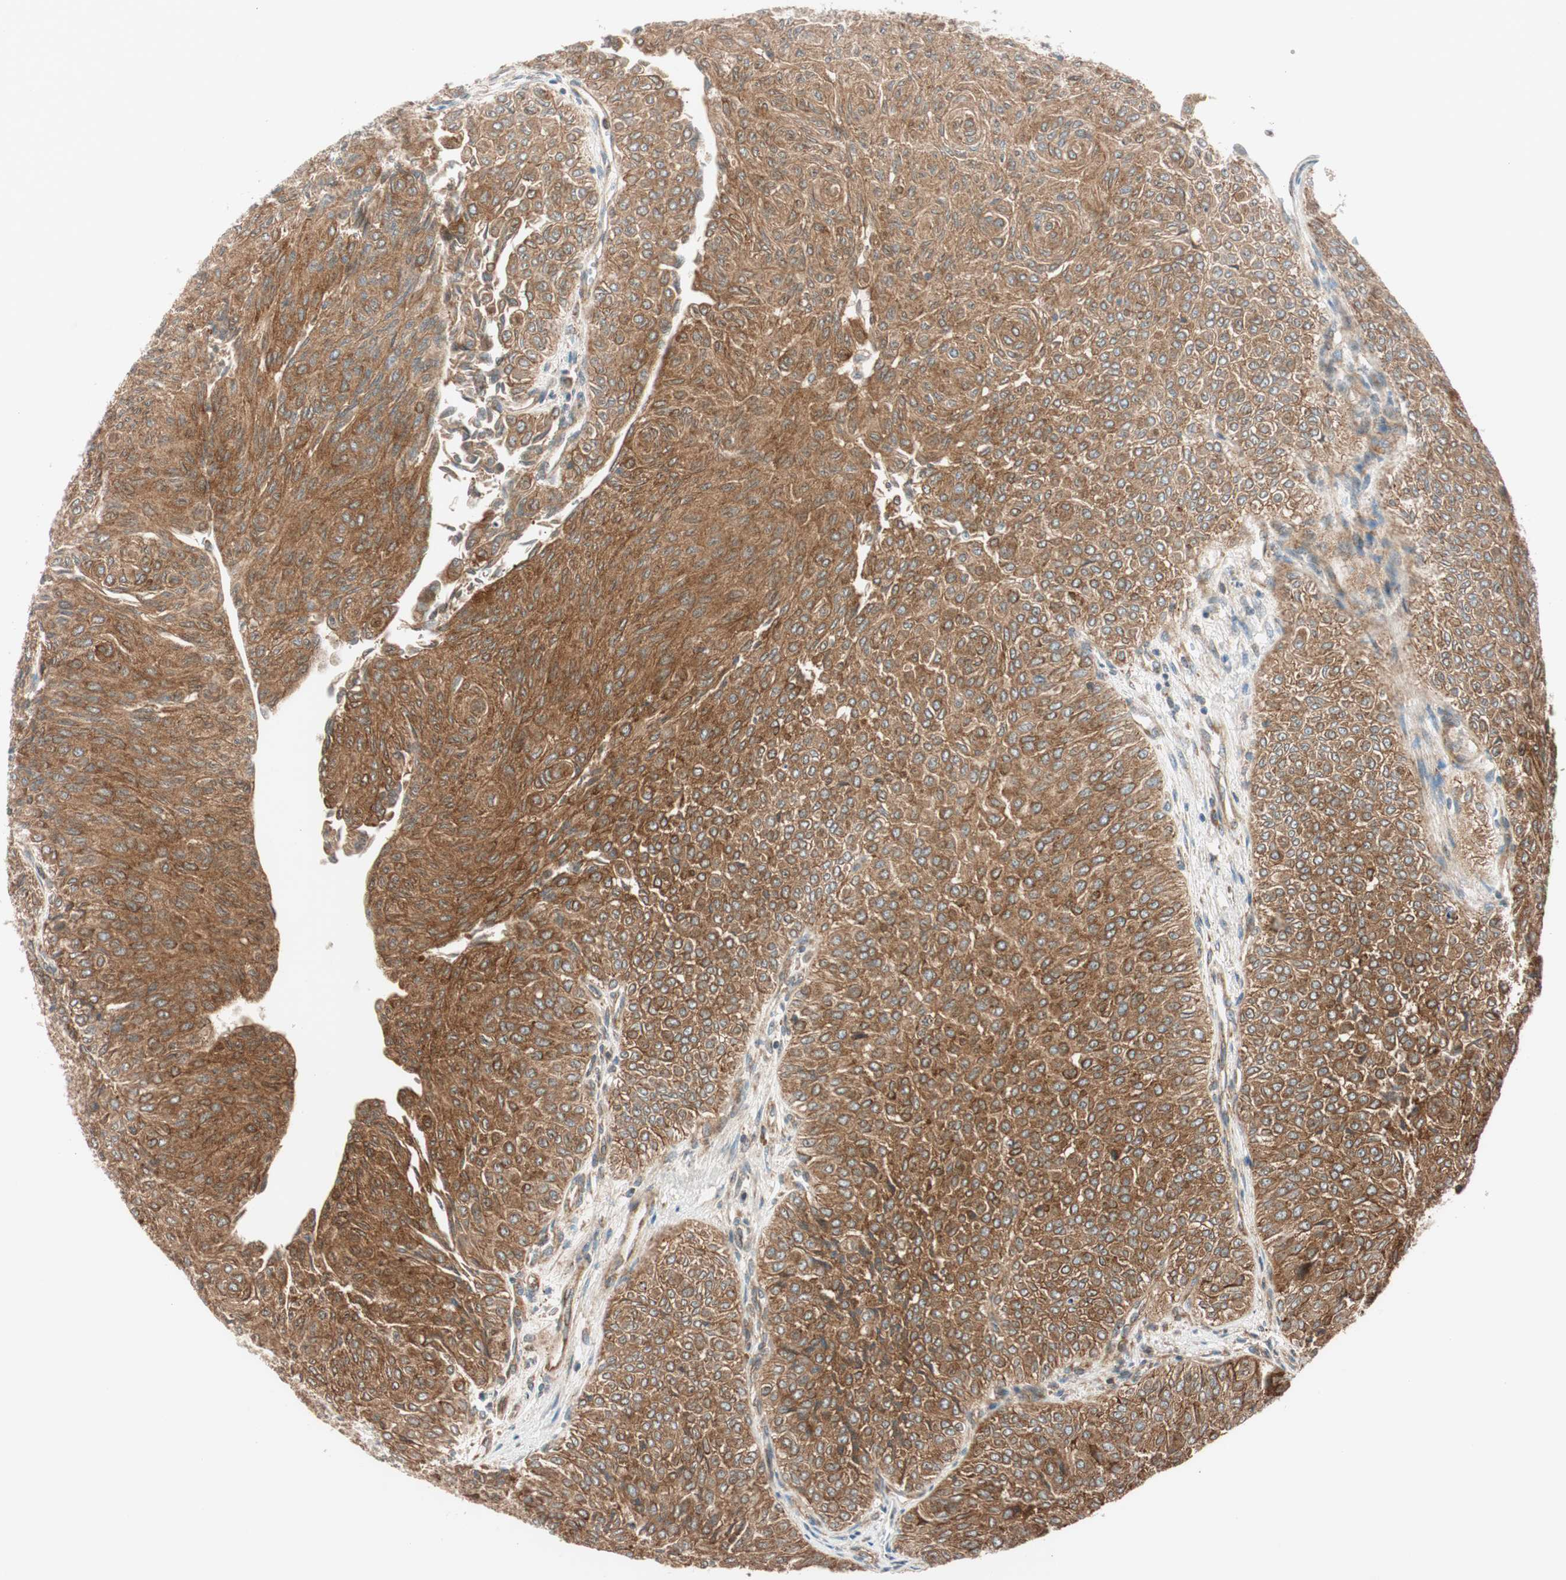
{"staining": {"intensity": "strong", "quantity": ">75%", "location": "cytoplasmic/membranous"}, "tissue": "urothelial cancer", "cell_type": "Tumor cells", "image_type": "cancer", "snomed": [{"axis": "morphology", "description": "Urothelial carcinoma, Low grade"}, {"axis": "topography", "description": "Urinary bladder"}], "caption": "Urothelial cancer stained with a brown dye reveals strong cytoplasmic/membranous positive staining in about >75% of tumor cells.", "gene": "ABI1", "patient": {"sex": "male", "age": 78}}